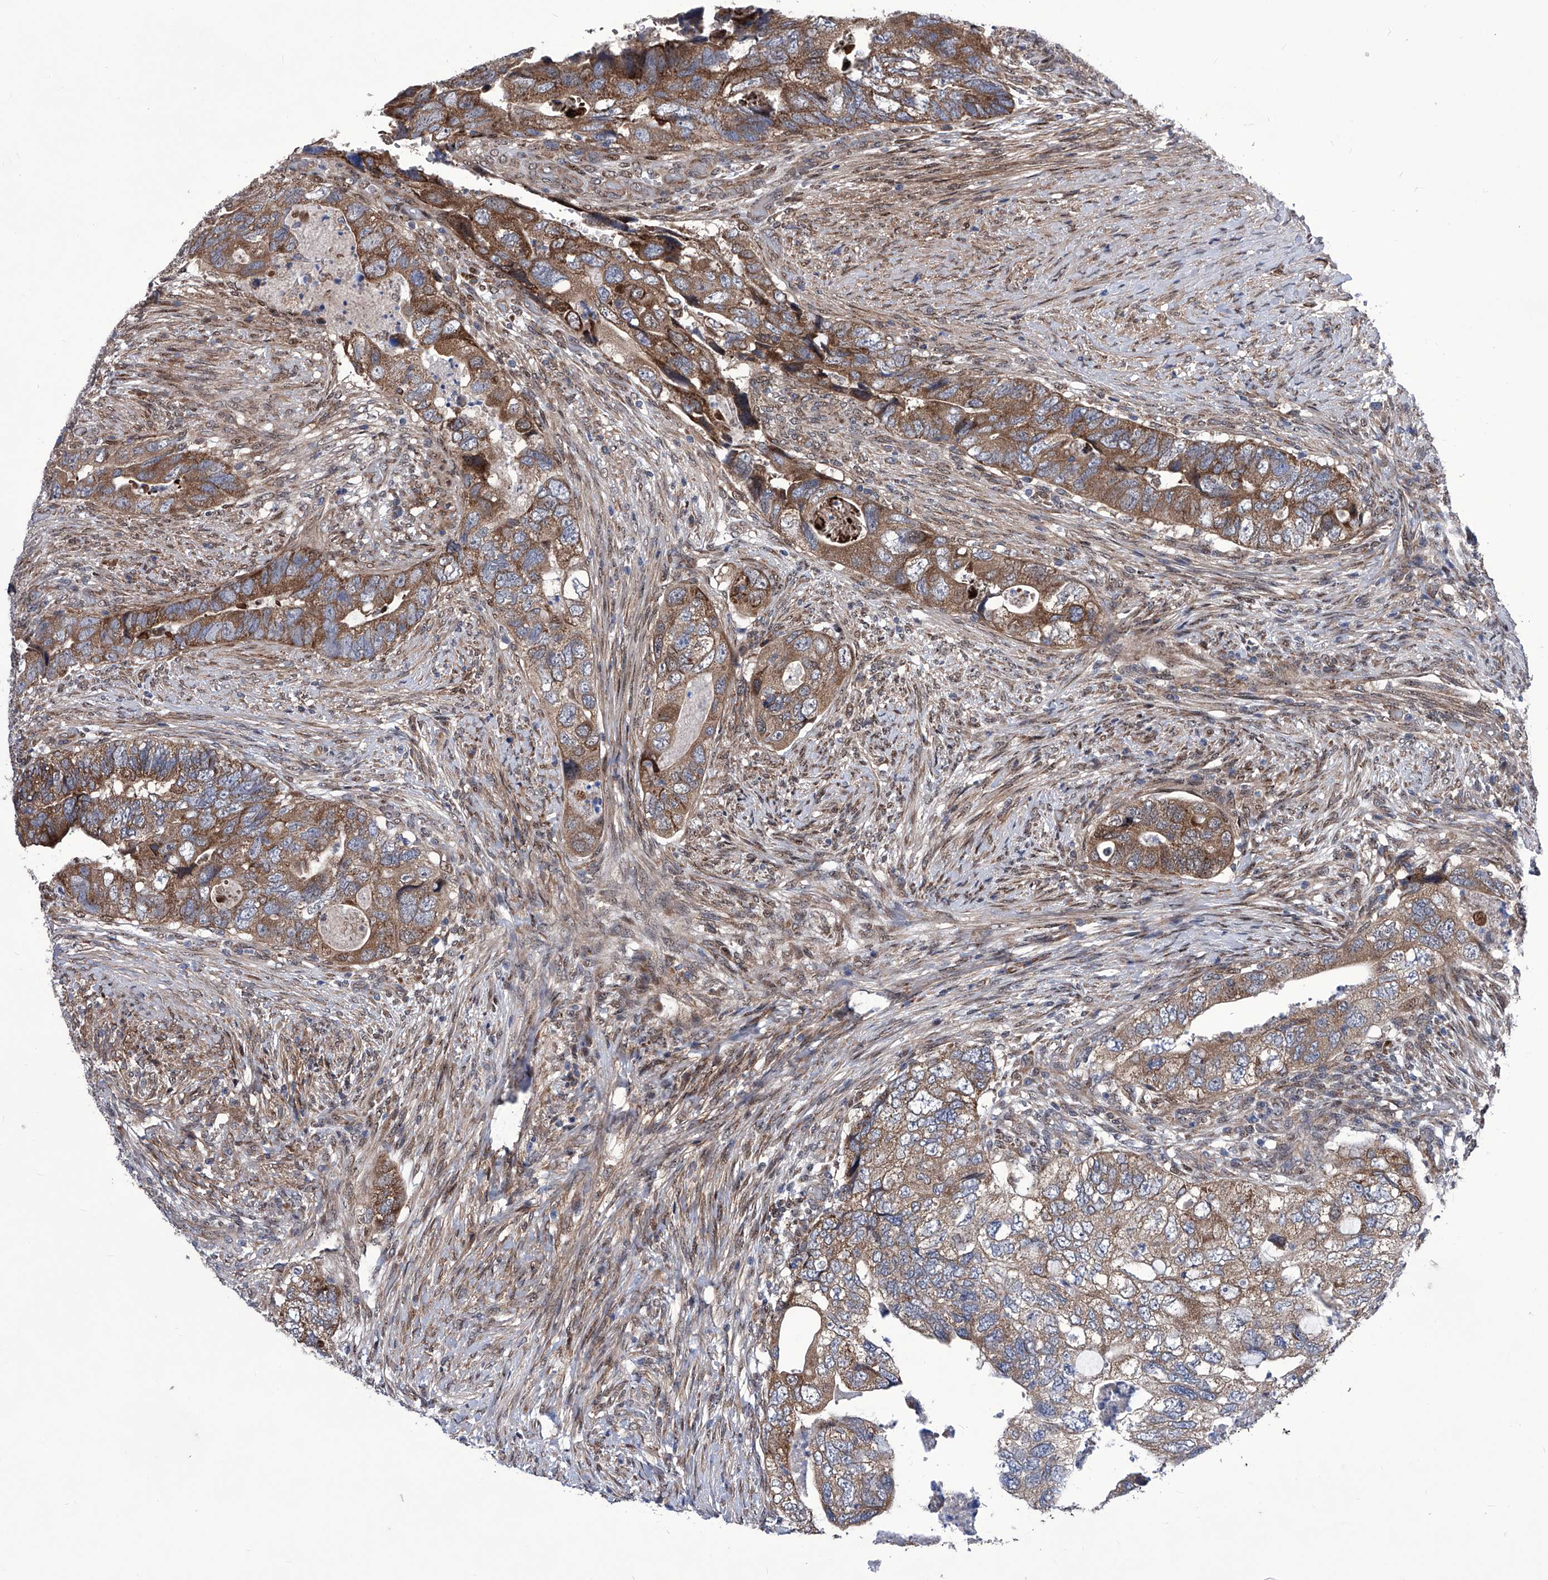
{"staining": {"intensity": "moderate", "quantity": ">75%", "location": "cytoplasmic/membranous"}, "tissue": "colorectal cancer", "cell_type": "Tumor cells", "image_type": "cancer", "snomed": [{"axis": "morphology", "description": "Adenocarcinoma, NOS"}, {"axis": "topography", "description": "Rectum"}], "caption": "Moderate cytoplasmic/membranous positivity is seen in approximately >75% of tumor cells in adenocarcinoma (colorectal). (Brightfield microscopy of DAB IHC at high magnification).", "gene": "KTI12", "patient": {"sex": "male", "age": 63}}